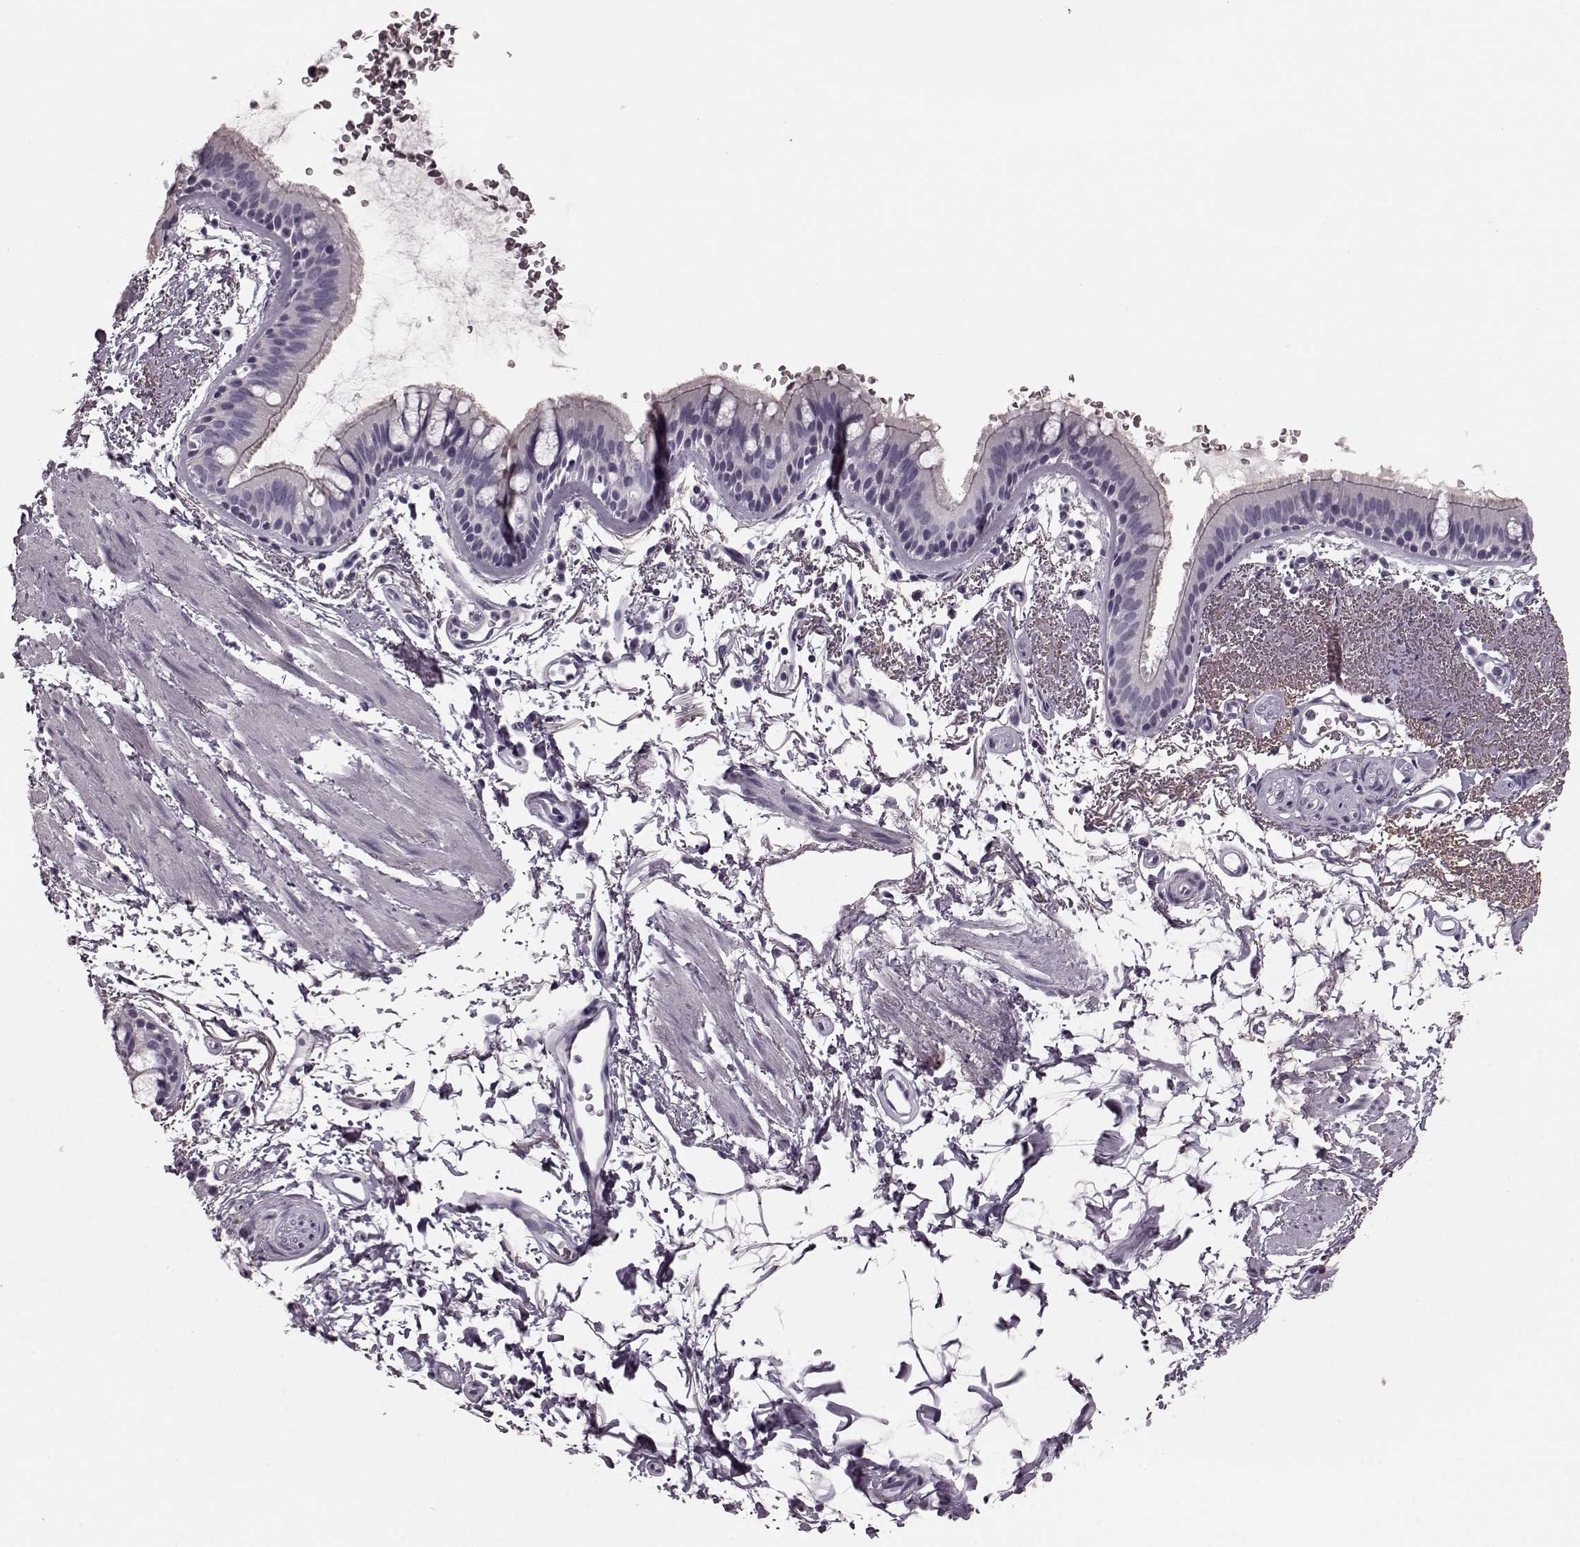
{"staining": {"intensity": "negative", "quantity": "none", "location": "none"}, "tissue": "bronchus", "cell_type": "Respiratory epithelial cells", "image_type": "normal", "snomed": [{"axis": "morphology", "description": "Normal tissue, NOS"}, {"axis": "topography", "description": "Lymph node"}, {"axis": "topography", "description": "Bronchus"}], "caption": "IHC image of normal bronchus: bronchus stained with DAB demonstrates no significant protein staining in respiratory epithelial cells.", "gene": "CST7", "patient": {"sex": "female", "age": 70}}